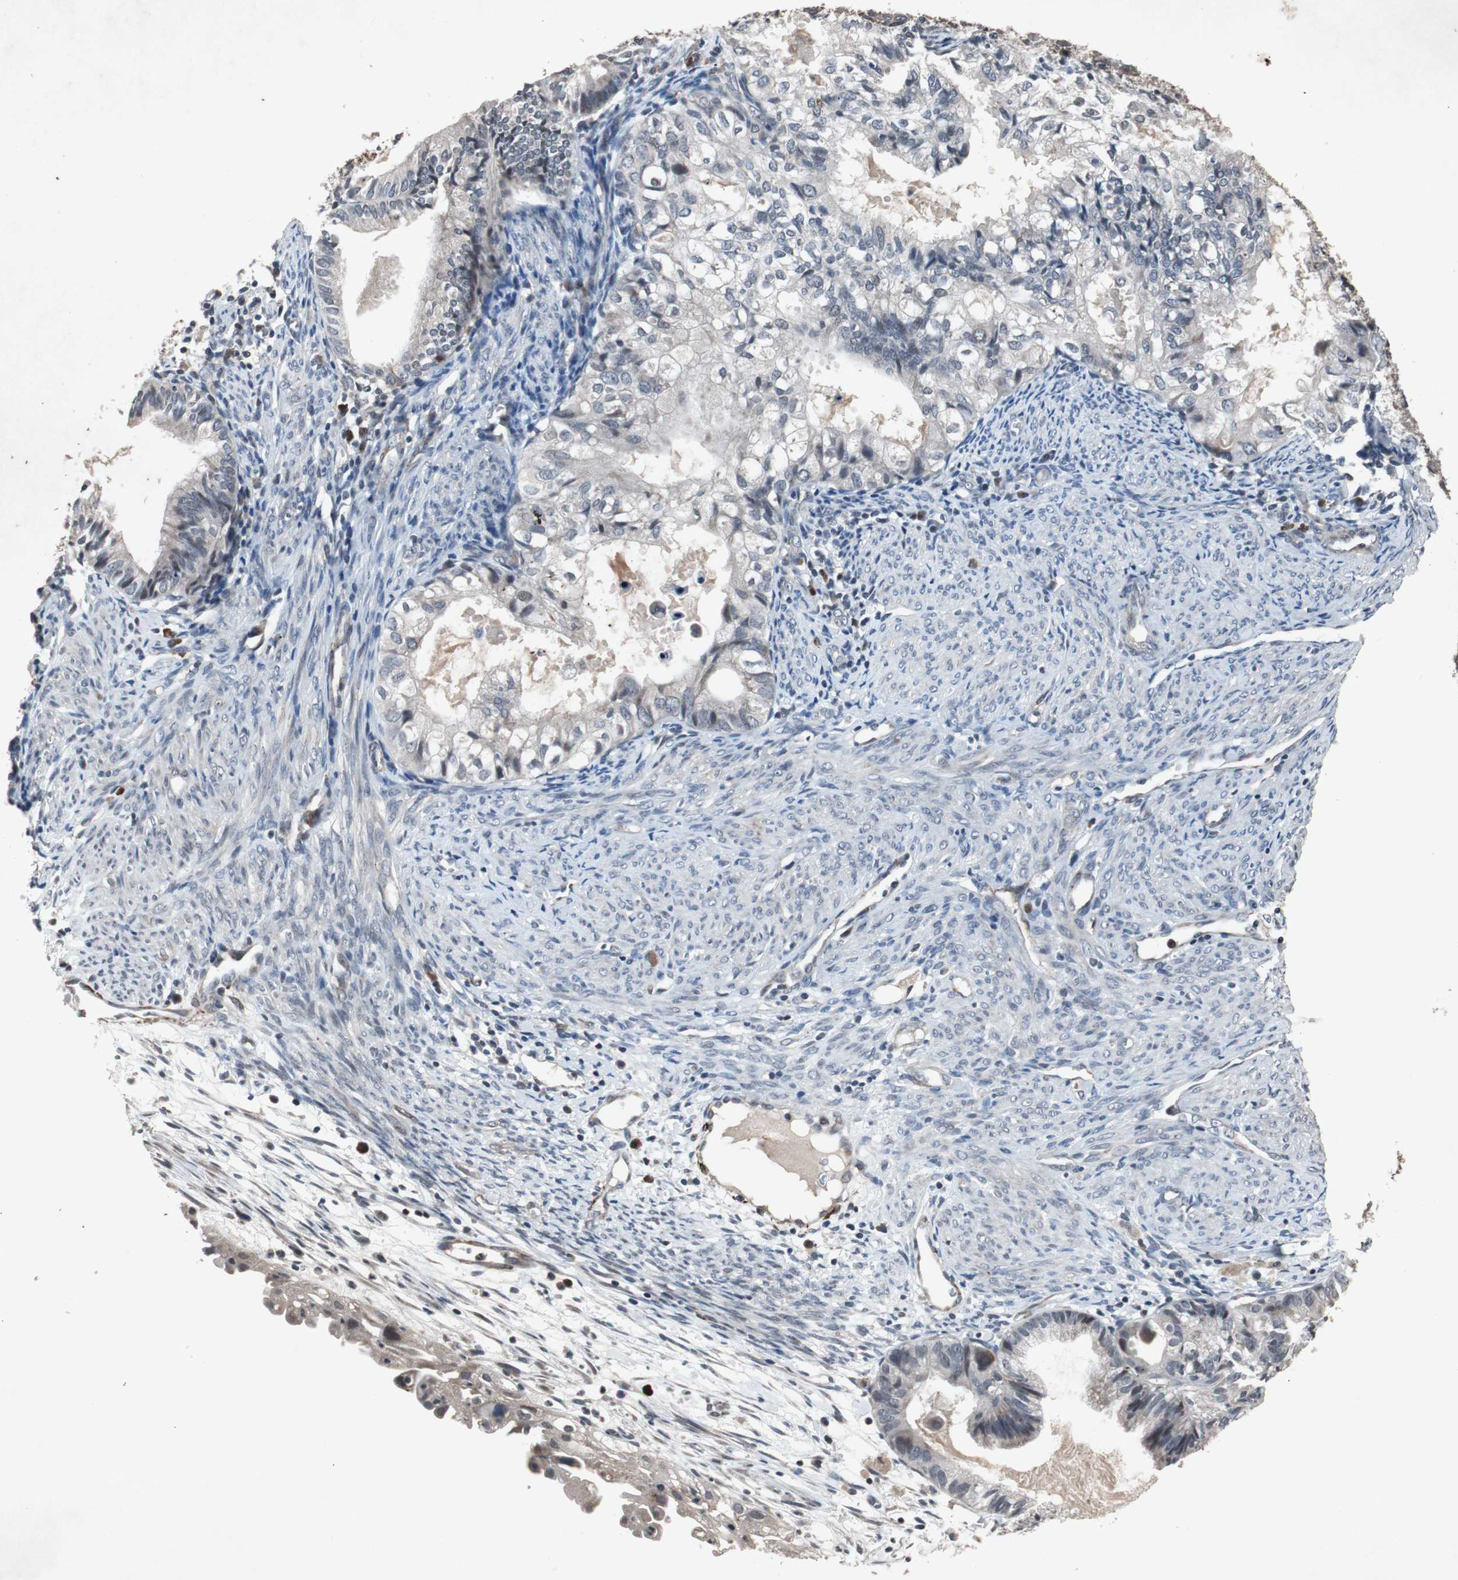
{"staining": {"intensity": "weak", "quantity": "25%-75%", "location": "cytoplasmic/membranous,nuclear"}, "tissue": "cervical cancer", "cell_type": "Tumor cells", "image_type": "cancer", "snomed": [{"axis": "morphology", "description": "Normal tissue, NOS"}, {"axis": "morphology", "description": "Adenocarcinoma, NOS"}, {"axis": "topography", "description": "Cervix"}, {"axis": "topography", "description": "Endometrium"}], "caption": "The image displays immunohistochemical staining of adenocarcinoma (cervical). There is weak cytoplasmic/membranous and nuclear positivity is seen in about 25%-75% of tumor cells.", "gene": "CRADD", "patient": {"sex": "female", "age": 86}}